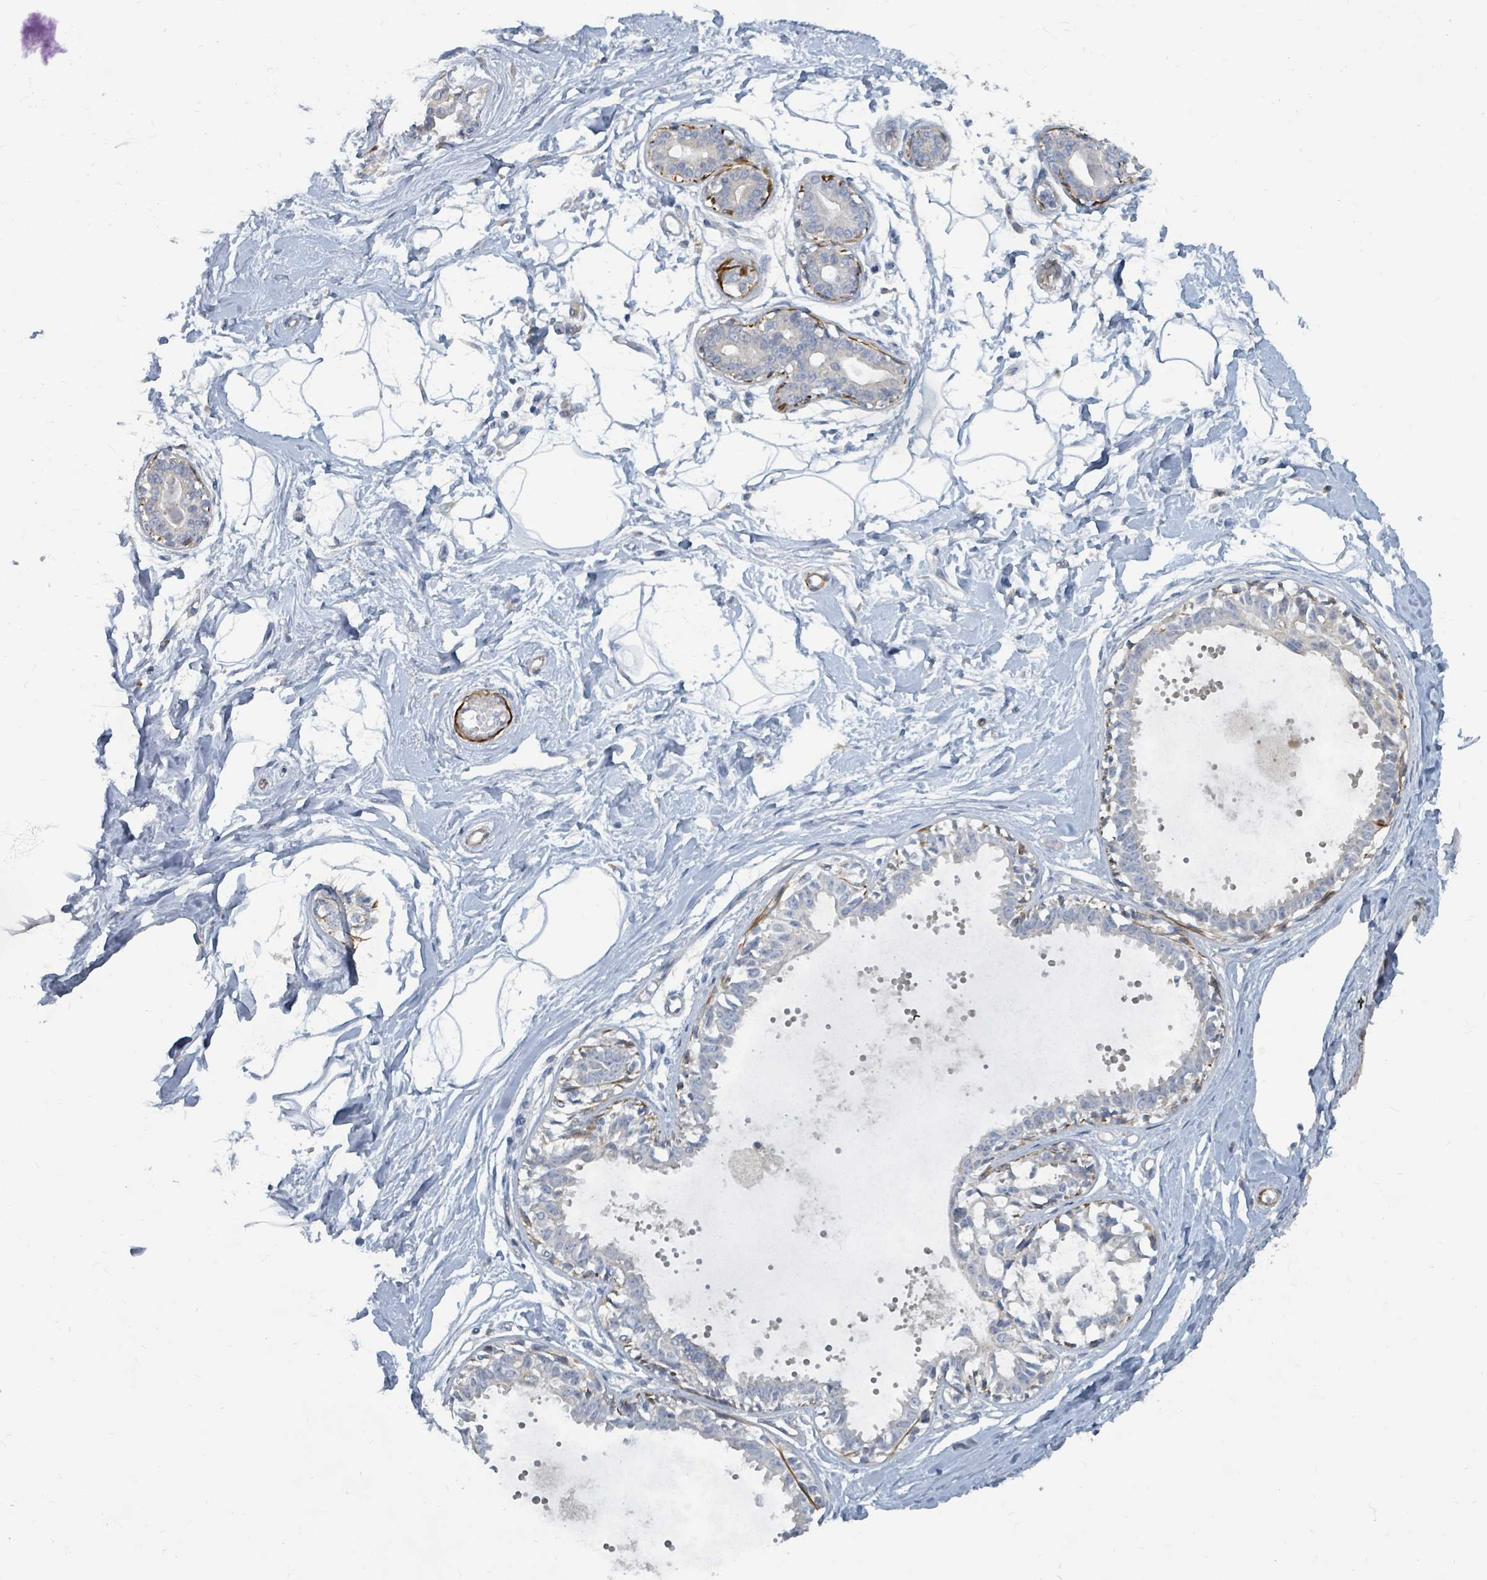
{"staining": {"intensity": "negative", "quantity": "none", "location": "none"}, "tissue": "breast", "cell_type": "Adipocytes", "image_type": "normal", "snomed": [{"axis": "morphology", "description": "Normal tissue, NOS"}, {"axis": "topography", "description": "Breast"}], "caption": "Image shows no significant protein positivity in adipocytes of normal breast. Nuclei are stained in blue.", "gene": "ARGFX", "patient": {"sex": "female", "age": 45}}